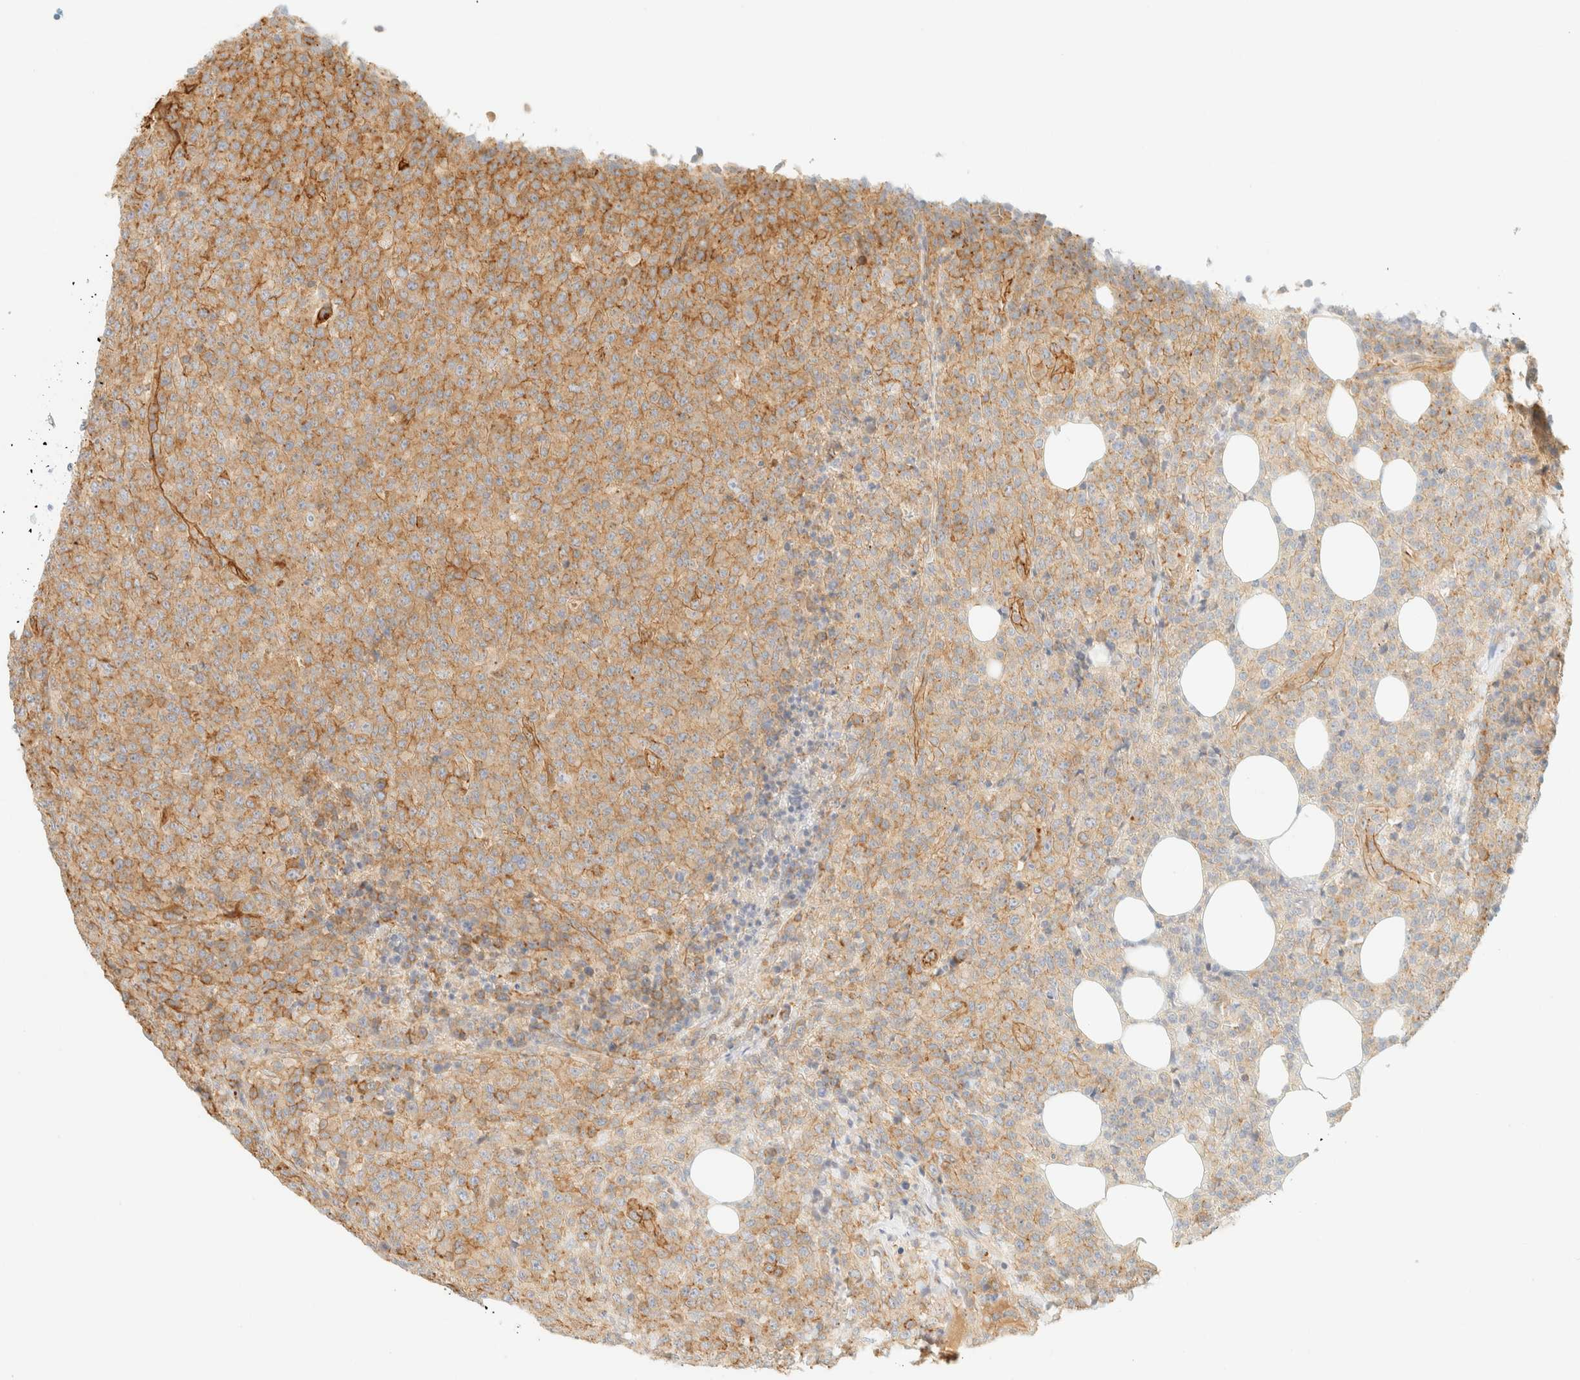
{"staining": {"intensity": "moderate", "quantity": ">75%", "location": "cytoplasmic/membranous"}, "tissue": "lymphoma", "cell_type": "Tumor cells", "image_type": "cancer", "snomed": [{"axis": "morphology", "description": "Malignant lymphoma, non-Hodgkin's type, High grade"}, {"axis": "topography", "description": "Lymph node"}], "caption": "The photomicrograph exhibits immunohistochemical staining of lymphoma. There is moderate cytoplasmic/membranous expression is identified in approximately >75% of tumor cells.", "gene": "OTOP2", "patient": {"sex": "male", "age": 13}}